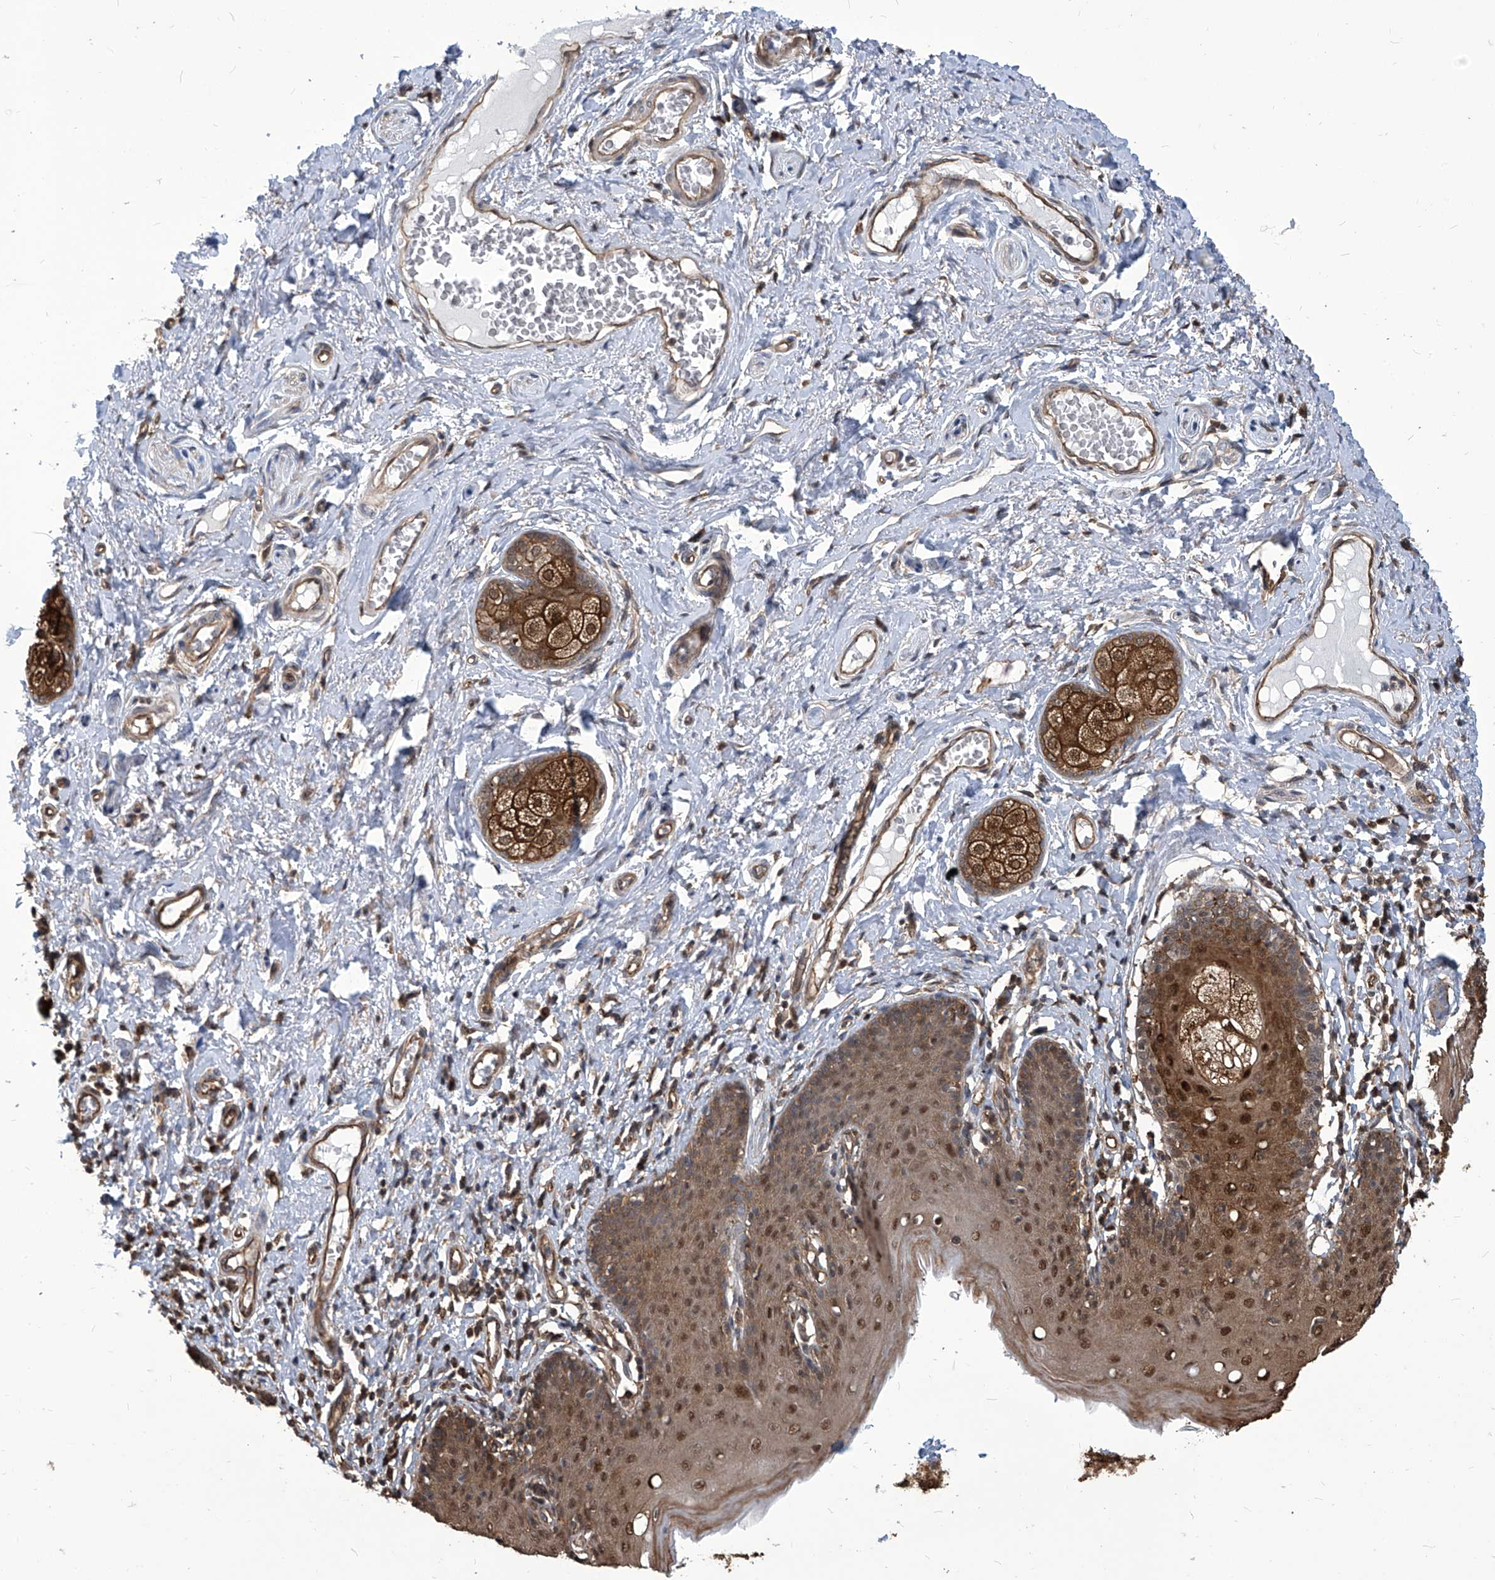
{"staining": {"intensity": "moderate", "quantity": ">75%", "location": "cytoplasmic/membranous,nuclear"}, "tissue": "skin", "cell_type": "Epidermal cells", "image_type": "normal", "snomed": [{"axis": "morphology", "description": "Normal tissue, NOS"}, {"axis": "topography", "description": "Vulva"}], "caption": "An immunohistochemistry image of unremarkable tissue is shown. Protein staining in brown shows moderate cytoplasmic/membranous,nuclear positivity in skin within epidermal cells.", "gene": "PSMB1", "patient": {"sex": "female", "age": 66}}